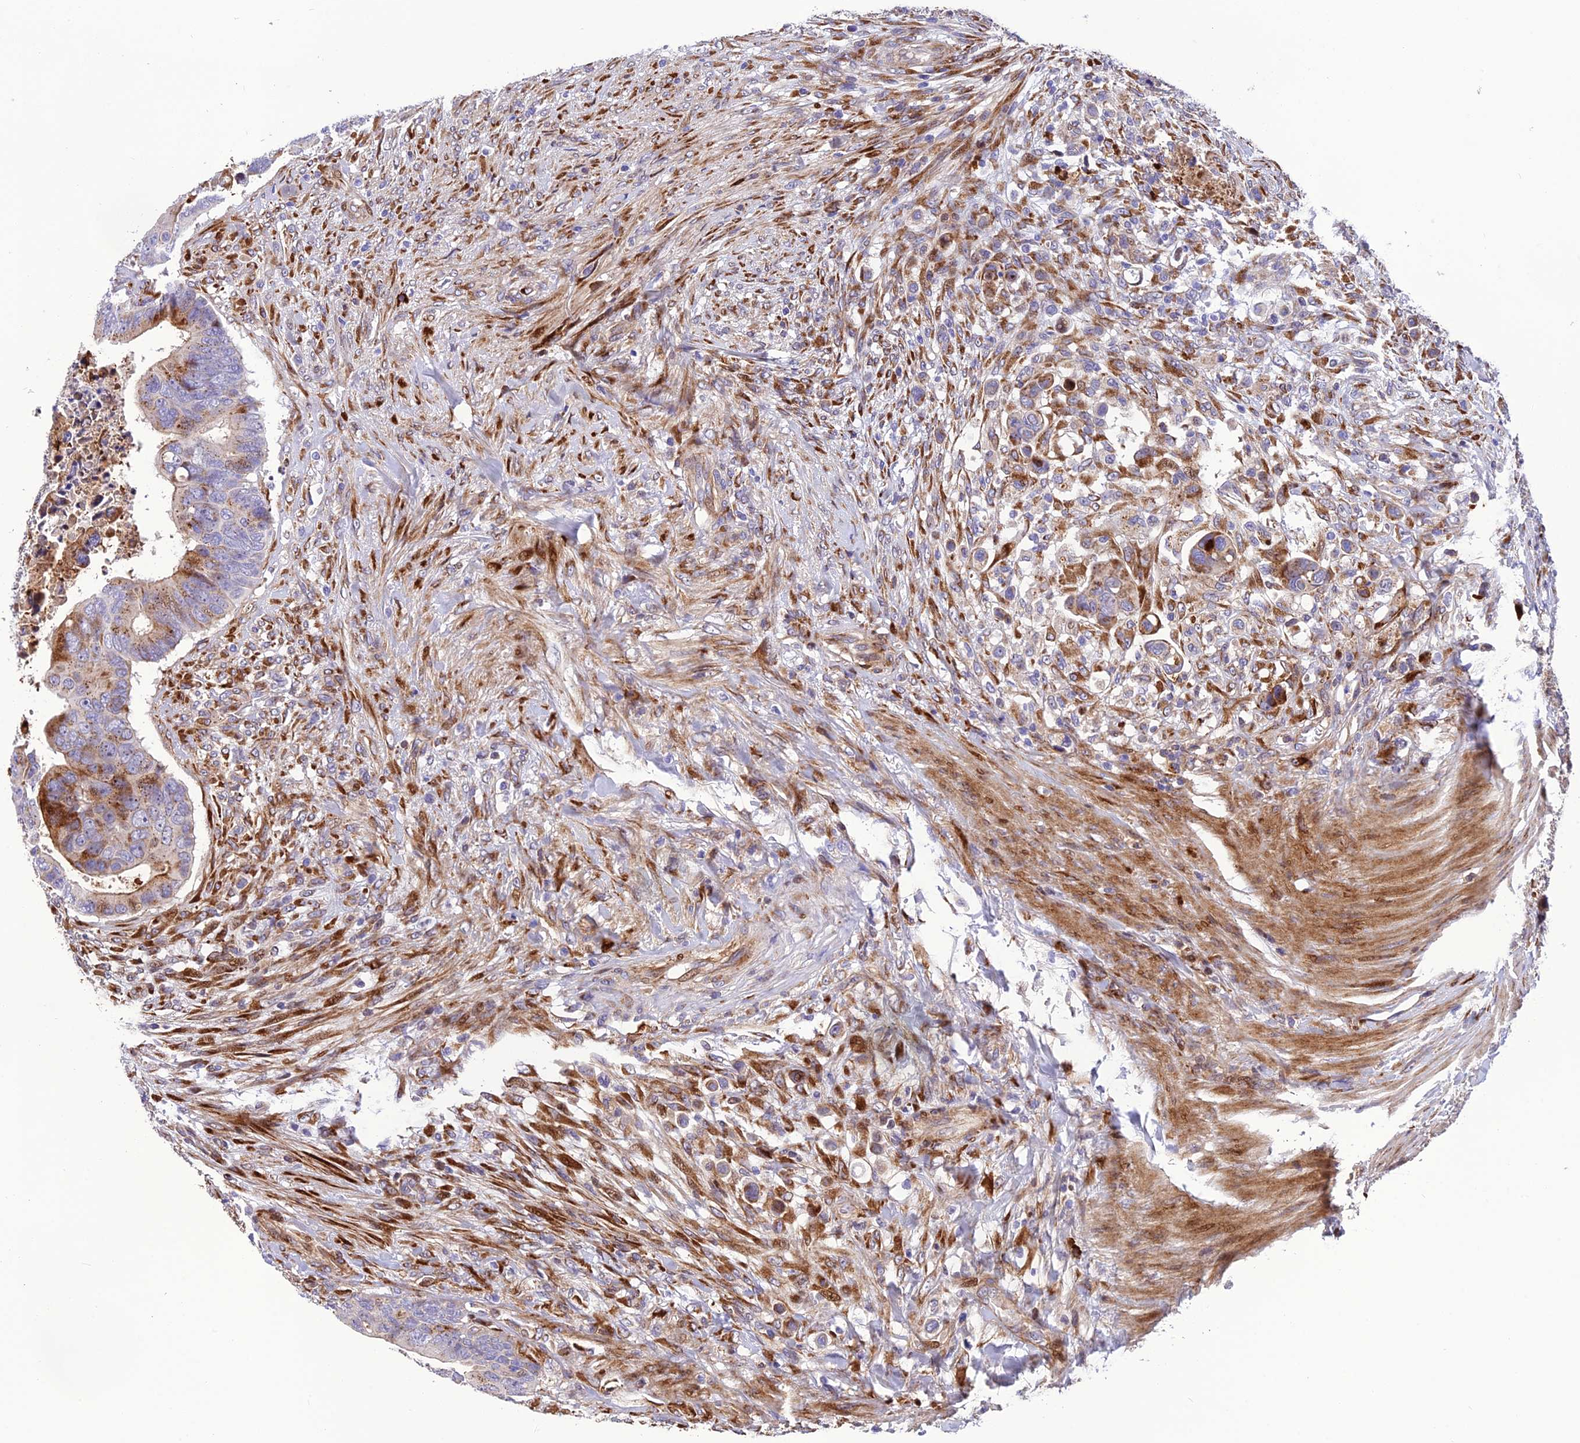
{"staining": {"intensity": "moderate", "quantity": "<25%", "location": "cytoplasmic/membranous"}, "tissue": "colorectal cancer", "cell_type": "Tumor cells", "image_type": "cancer", "snomed": [{"axis": "morphology", "description": "Adenocarcinoma, NOS"}, {"axis": "topography", "description": "Rectum"}], "caption": "A brown stain shows moderate cytoplasmic/membranous positivity of a protein in human colorectal adenocarcinoma tumor cells.", "gene": "CPSF4L", "patient": {"sex": "female", "age": 78}}